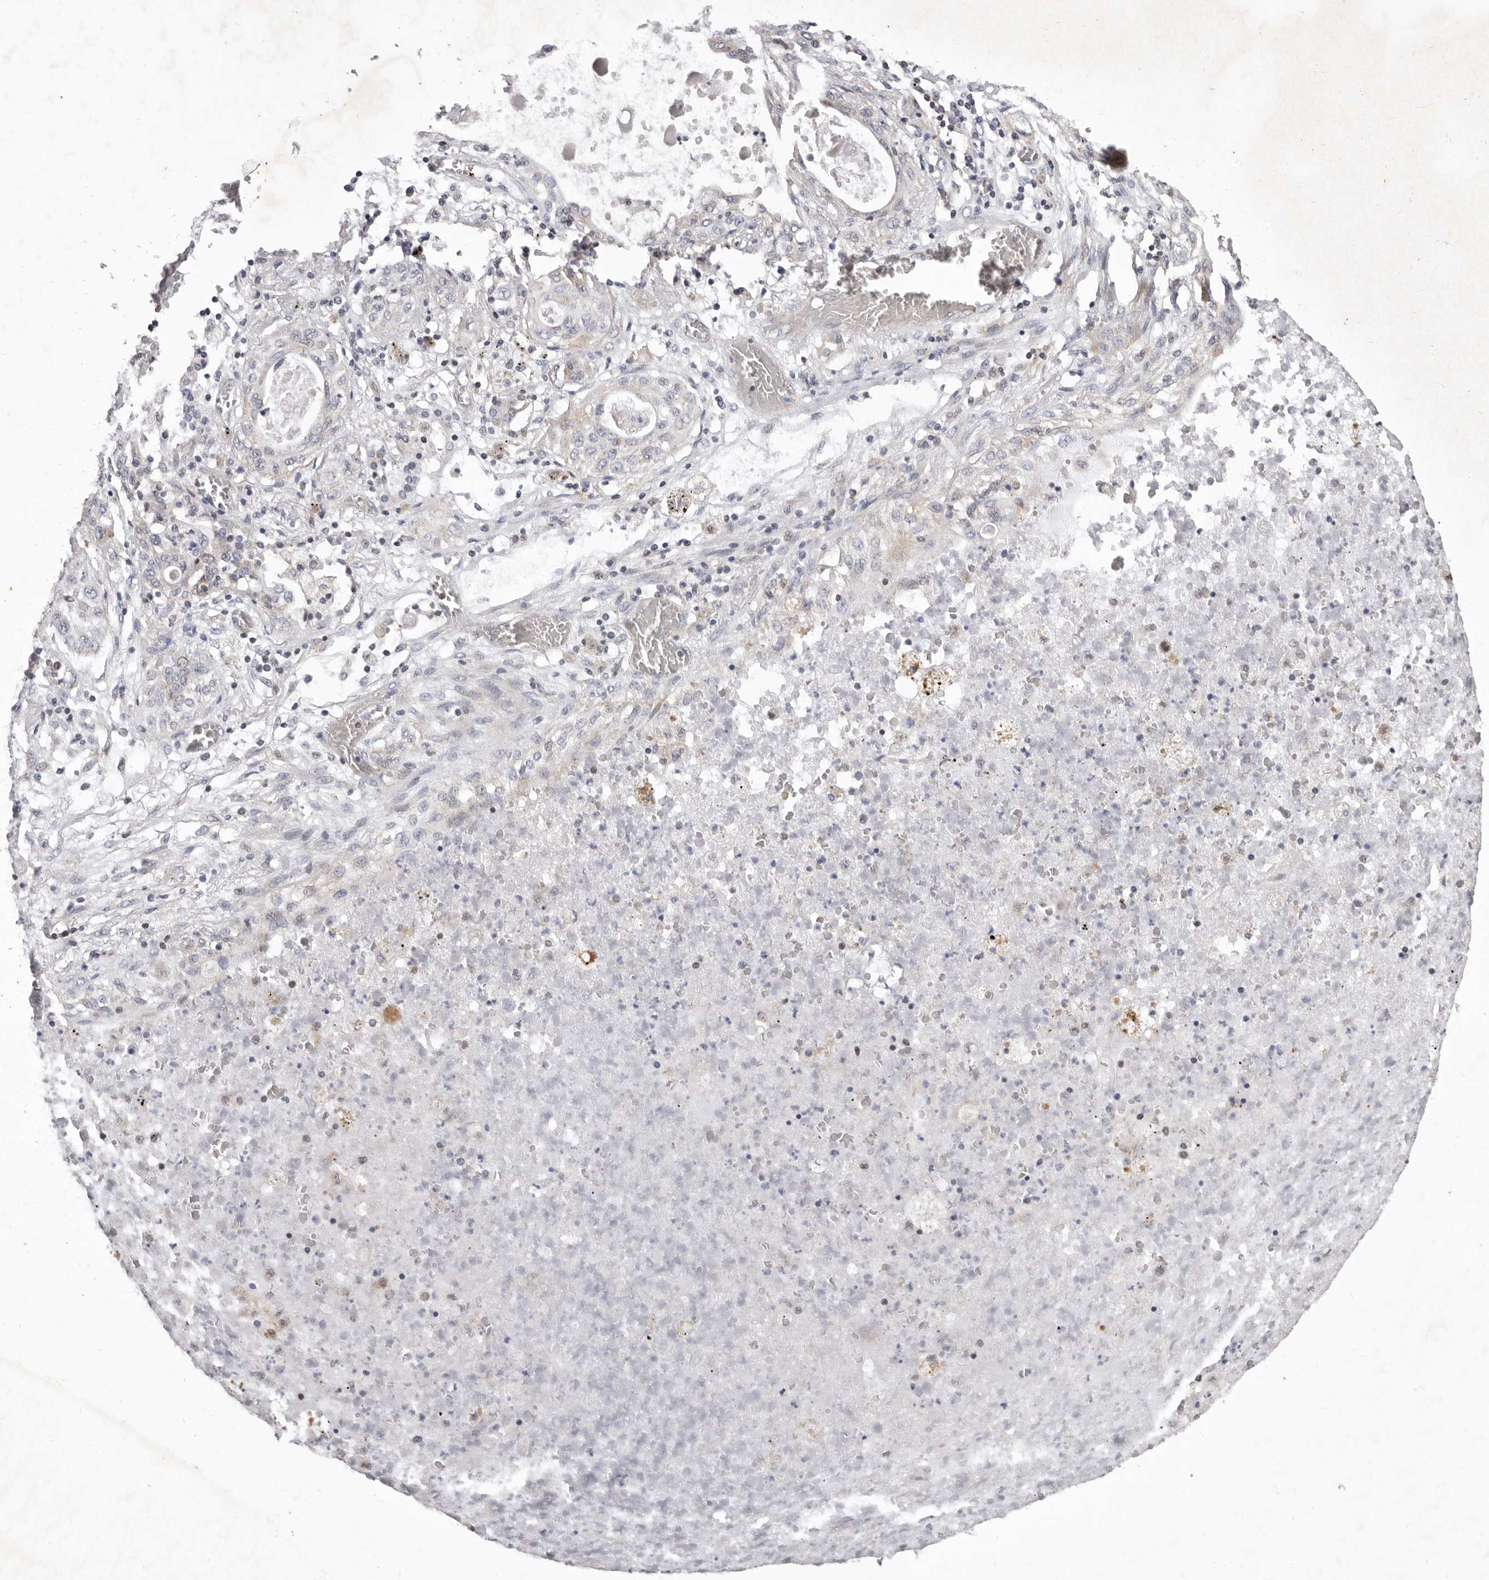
{"staining": {"intensity": "negative", "quantity": "none", "location": "none"}, "tissue": "lung cancer", "cell_type": "Tumor cells", "image_type": "cancer", "snomed": [{"axis": "morphology", "description": "Squamous cell carcinoma, NOS"}, {"axis": "topography", "description": "Lung"}], "caption": "Immunohistochemical staining of lung cancer shows no significant positivity in tumor cells.", "gene": "TIMM17B", "patient": {"sex": "female", "age": 47}}